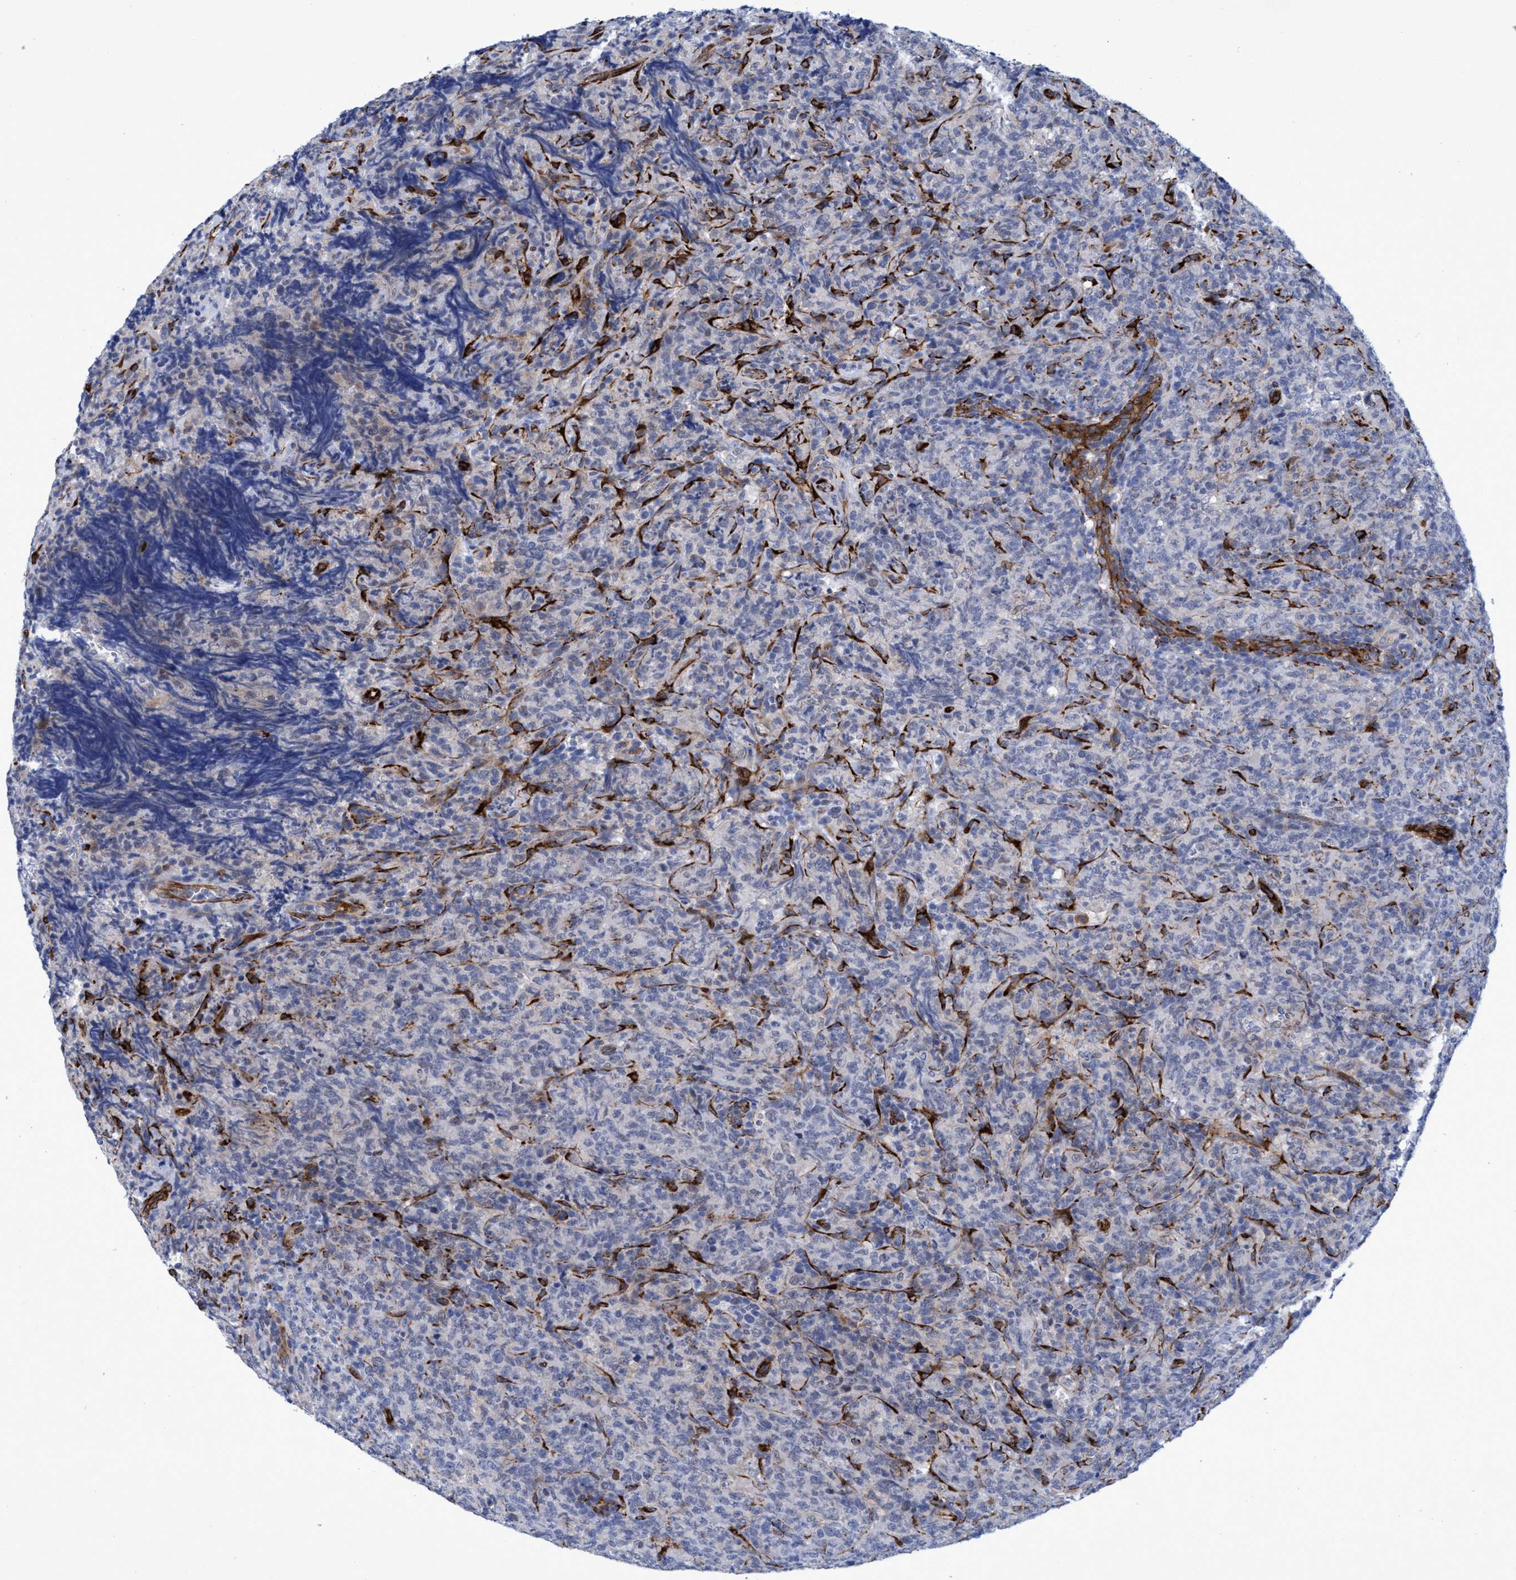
{"staining": {"intensity": "negative", "quantity": "none", "location": "none"}, "tissue": "lymphoma", "cell_type": "Tumor cells", "image_type": "cancer", "snomed": [{"axis": "morphology", "description": "Malignant lymphoma, non-Hodgkin's type, High grade"}, {"axis": "topography", "description": "Tonsil"}], "caption": "There is no significant staining in tumor cells of malignant lymphoma, non-Hodgkin's type (high-grade). (DAB immunohistochemistry (IHC) with hematoxylin counter stain).", "gene": "SLC43A2", "patient": {"sex": "female", "age": 36}}